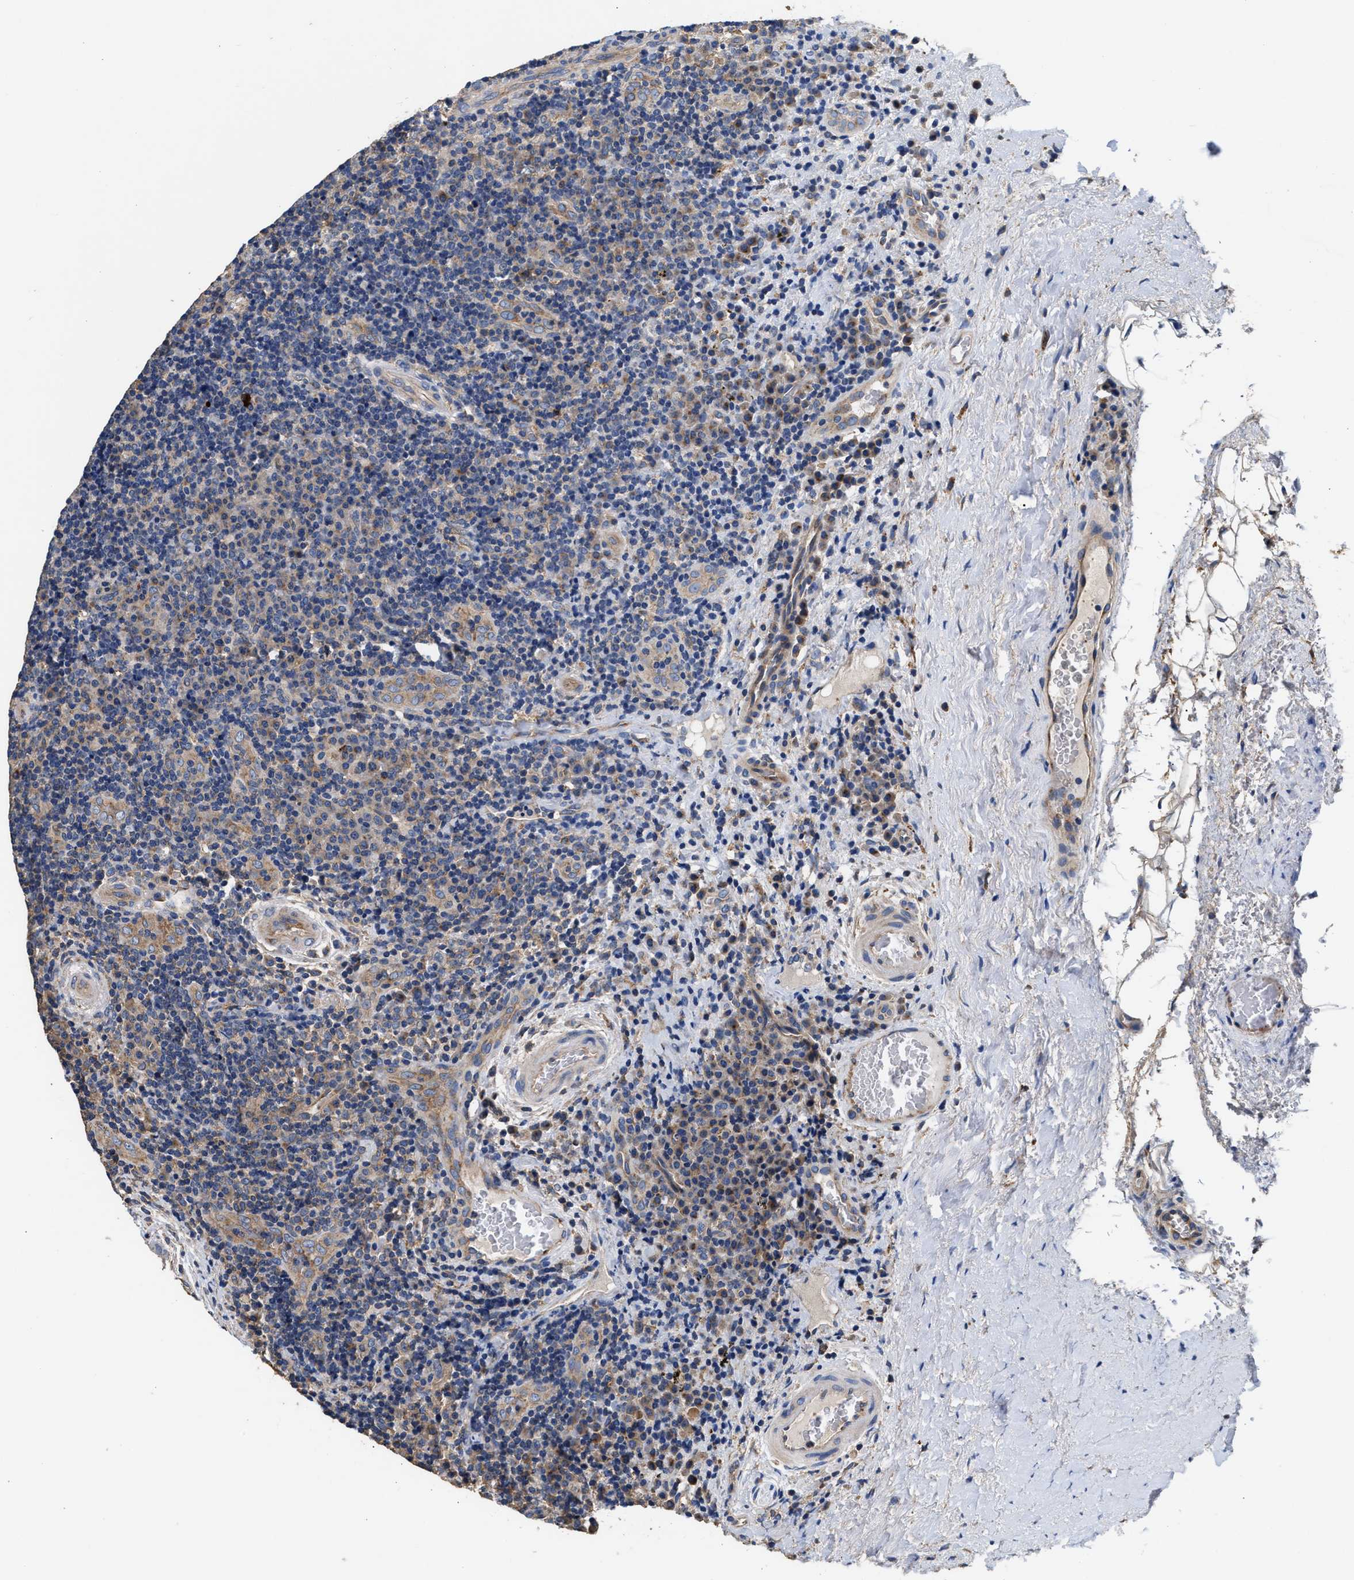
{"staining": {"intensity": "weak", "quantity": "<25%", "location": "cytoplasmic/membranous"}, "tissue": "lymphoma", "cell_type": "Tumor cells", "image_type": "cancer", "snomed": [{"axis": "morphology", "description": "Malignant lymphoma, non-Hodgkin's type, High grade"}, {"axis": "topography", "description": "Tonsil"}], "caption": "A photomicrograph of lymphoma stained for a protein displays no brown staining in tumor cells. (Stains: DAB immunohistochemistry with hematoxylin counter stain, Microscopy: brightfield microscopy at high magnification).", "gene": "KLB", "patient": {"sex": "female", "age": 36}}